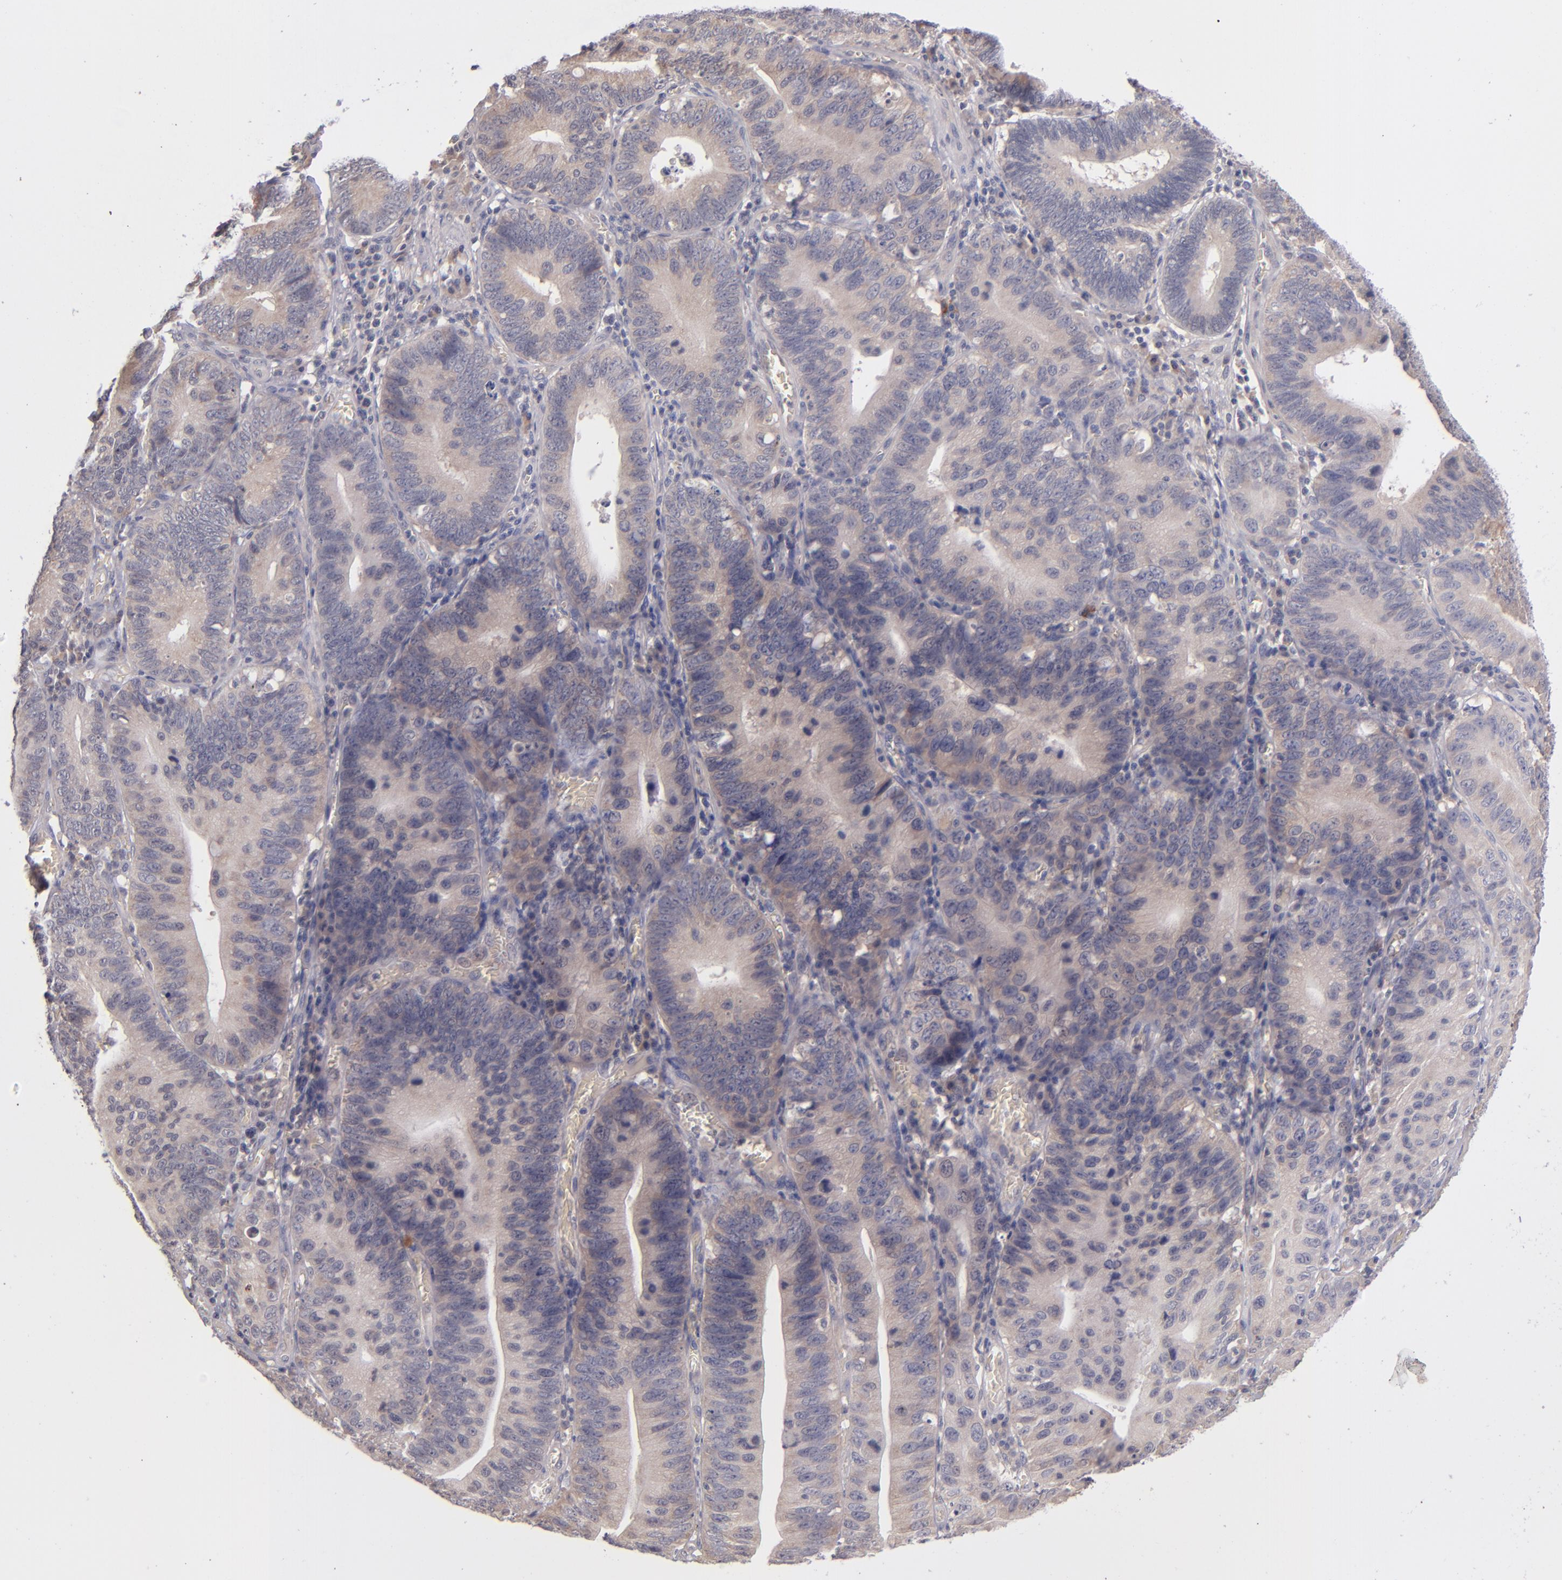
{"staining": {"intensity": "weak", "quantity": "25%-75%", "location": "cytoplasmic/membranous"}, "tissue": "stomach cancer", "cell_type": "Tumor cells", "image_type": "cancer", "snomed": [{"axis": "morphology", "description": "Adenocarcinoma, NOS"}, {"axis": "topography", "description": "Stomach"}, {"axis": "topography", "description": "Gastric cardia"}], "caption": "The micrograph shows a brown stain indicating the presence of a protein in the cytoplasmic/membranous of tumor cells in adenocarcinoma (stomach).", "gene": "TSC2", "patient": {"sex": "male", "age": 59}}